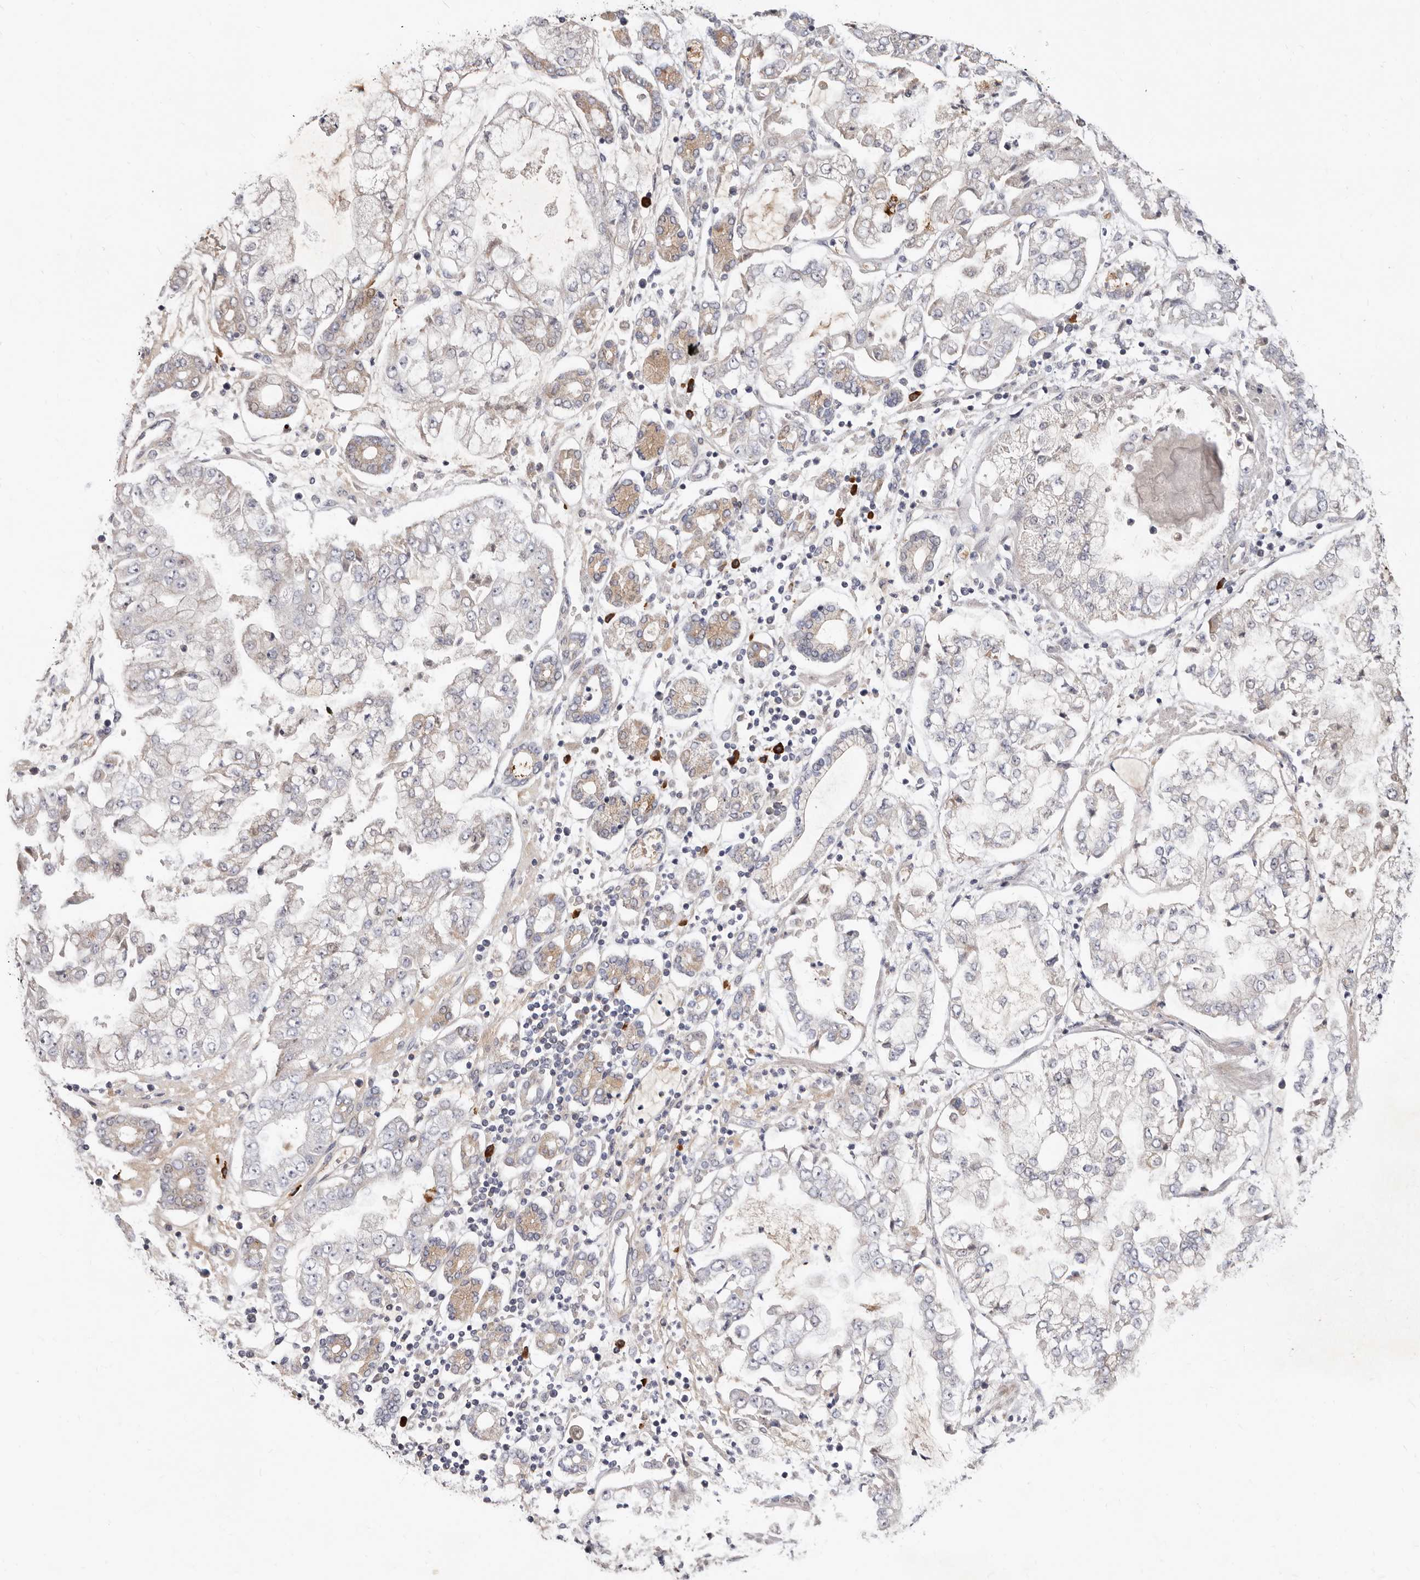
{"staining": {"intensity": "weak", "quantity": "<25%", "location": "cytoplasmic/membranous"}, "tissue": "stomach cancer", "cell_type": "Tumor cells", "image_type": "cancer", "snomed": [{"axis": "morphology", "description": "Adenocarcinoma, NOS"}, {"axis": "topography", "description": "Stomach"}], "caption": "IHC photomicrograph of stomach cancer (adenocarcinoma) stained for a protein (brown), which shows no positivity in tumor cells.", "gene": "SPTA1", "patient": {"sex": "male", "age": 76}}